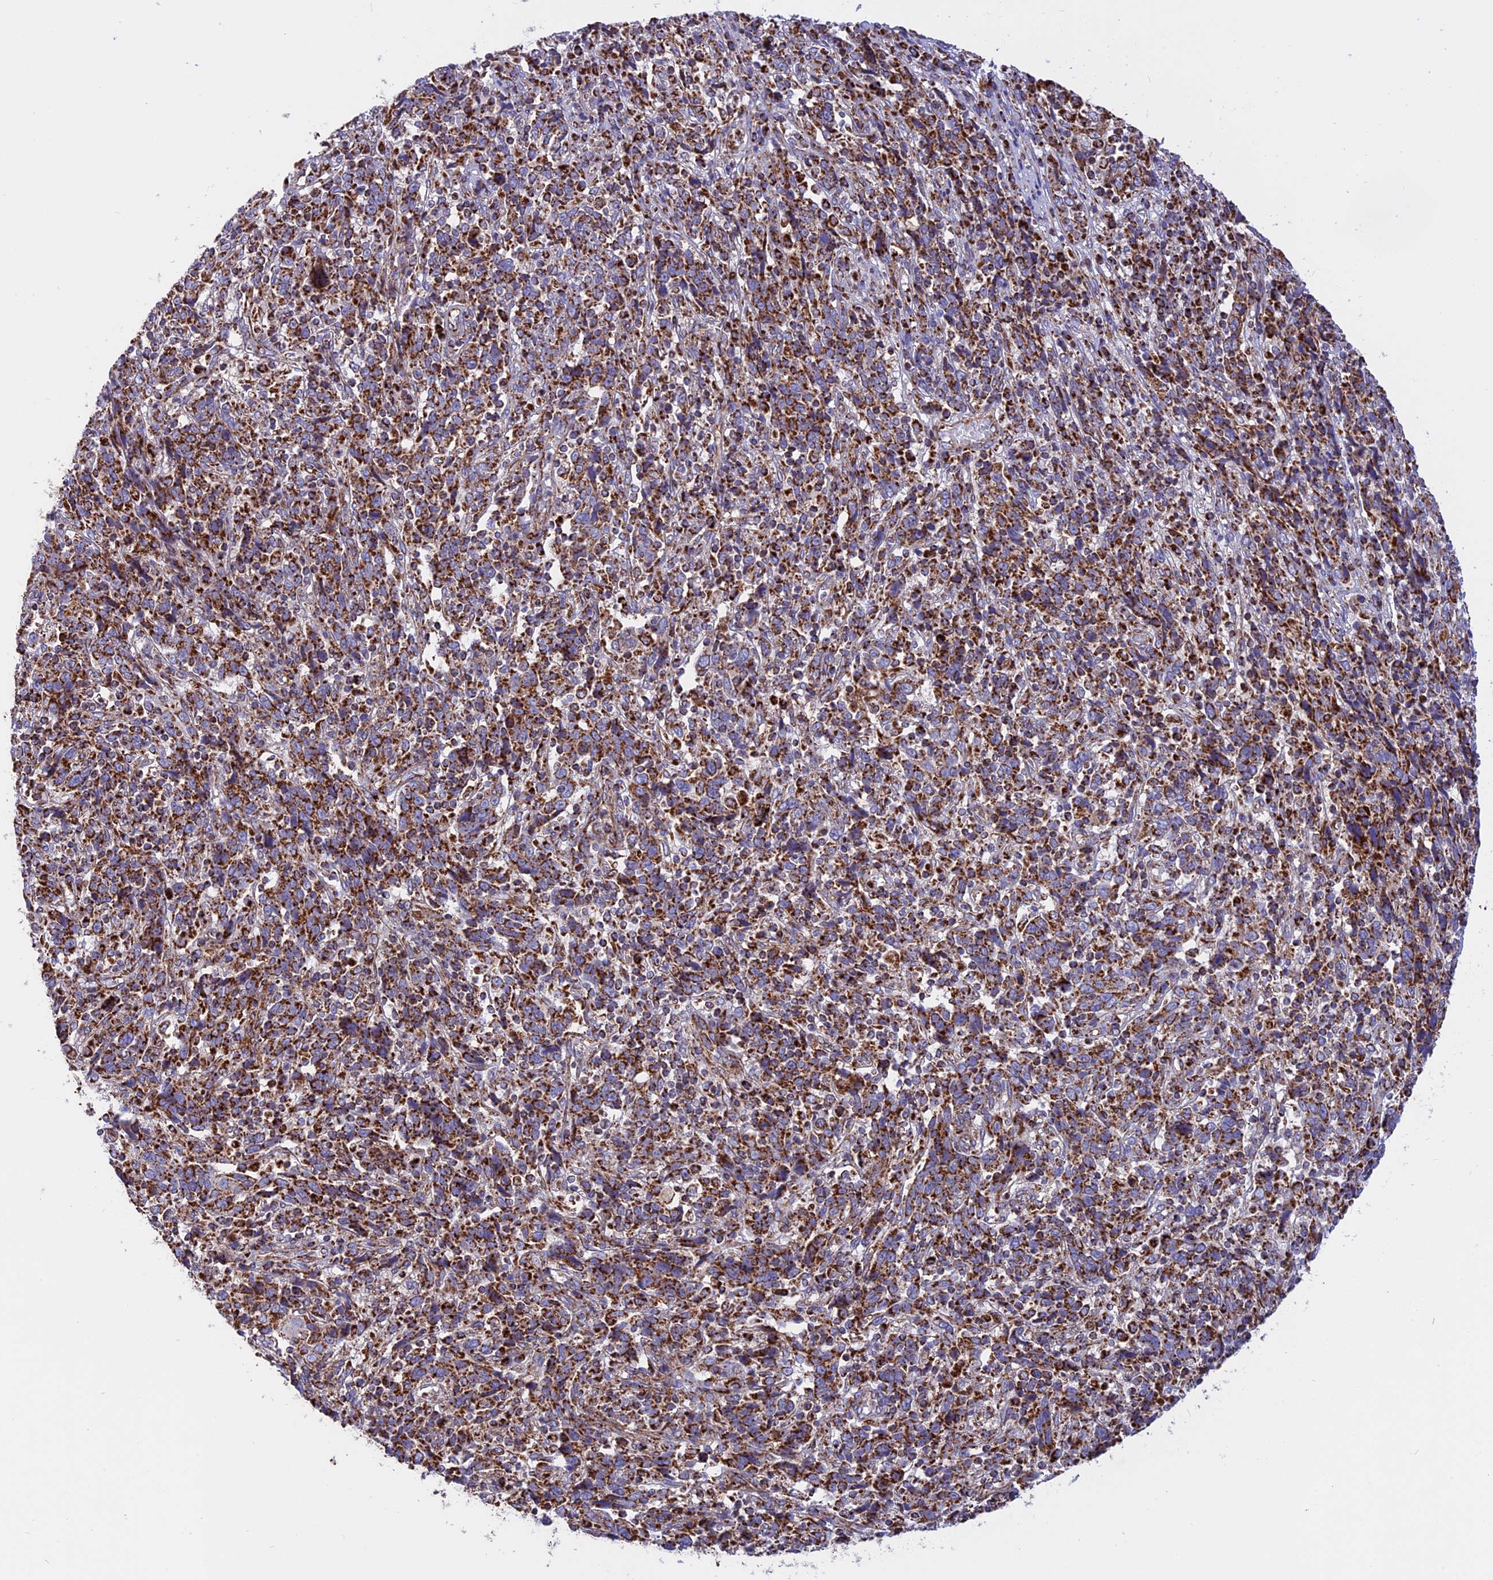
{"staining": {"intensity": "strong", "quantity": ">75%", "location": "cytoplasmic/membranous"}, "tissue": "cervical cancer", "cell_type": "Tumor cells", "image_type": "cancer", "snomed": [{"axis": "morphology", "description": "Squamous cell carcinoma, NOS"}, {"axis": "topography", "description": "Cervix"}], "caption": "IHC histopathology image of cervical cancer (squamous cell carcinoma) stained for a protein (brown), which demonstrates high levels of strong cytoplasmic/membranous staining in about >75% of tumor cells.", "gene": "UQCRB", "patient": {"sex": "female", "age": 46}}